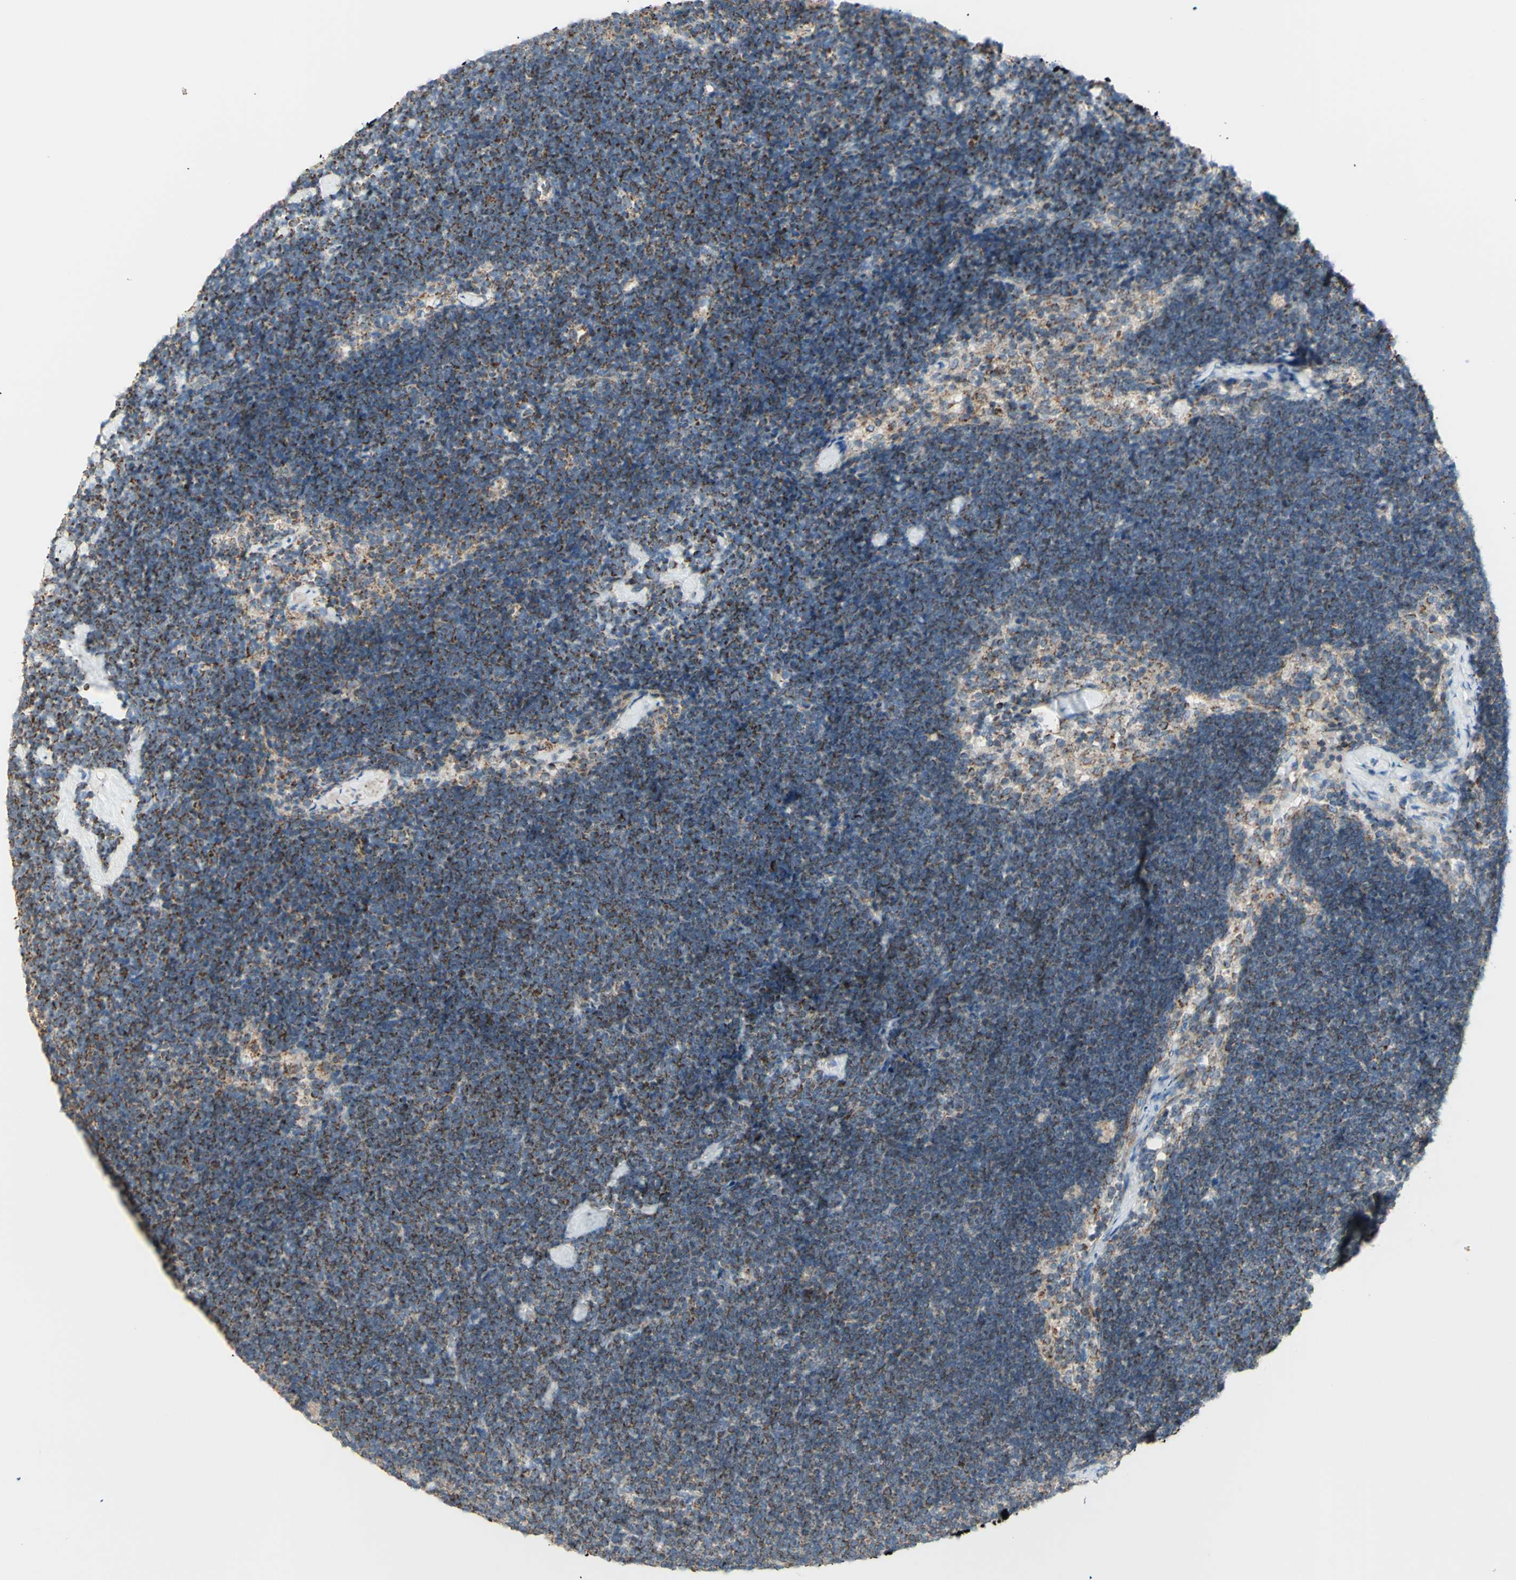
{"staining": {"intensity": "strong", "quantity": "25%-75%", "location": "cytoplasmic/membranous"}, "tissue": "lymph node", "cell_type": "Germinal center cells", "image_type": "normal", "snomed": [{"axis": "morphology", "description": "Normal tissue, NOS"}, {"axis": "topography", "description": "Lymph node"}], "caption": "Protein expression analysis of normal lymph node demonstrates strong cytoplasmic/membranous expression in approximately 25%-75% of germinal center cells. The staining was performed using DAB, with brown indicating positive protein expression. Nuclei are stained blue with hematoxylin.", "gene": "LETM1", "patient": {"sex": "male", "age": 63}}